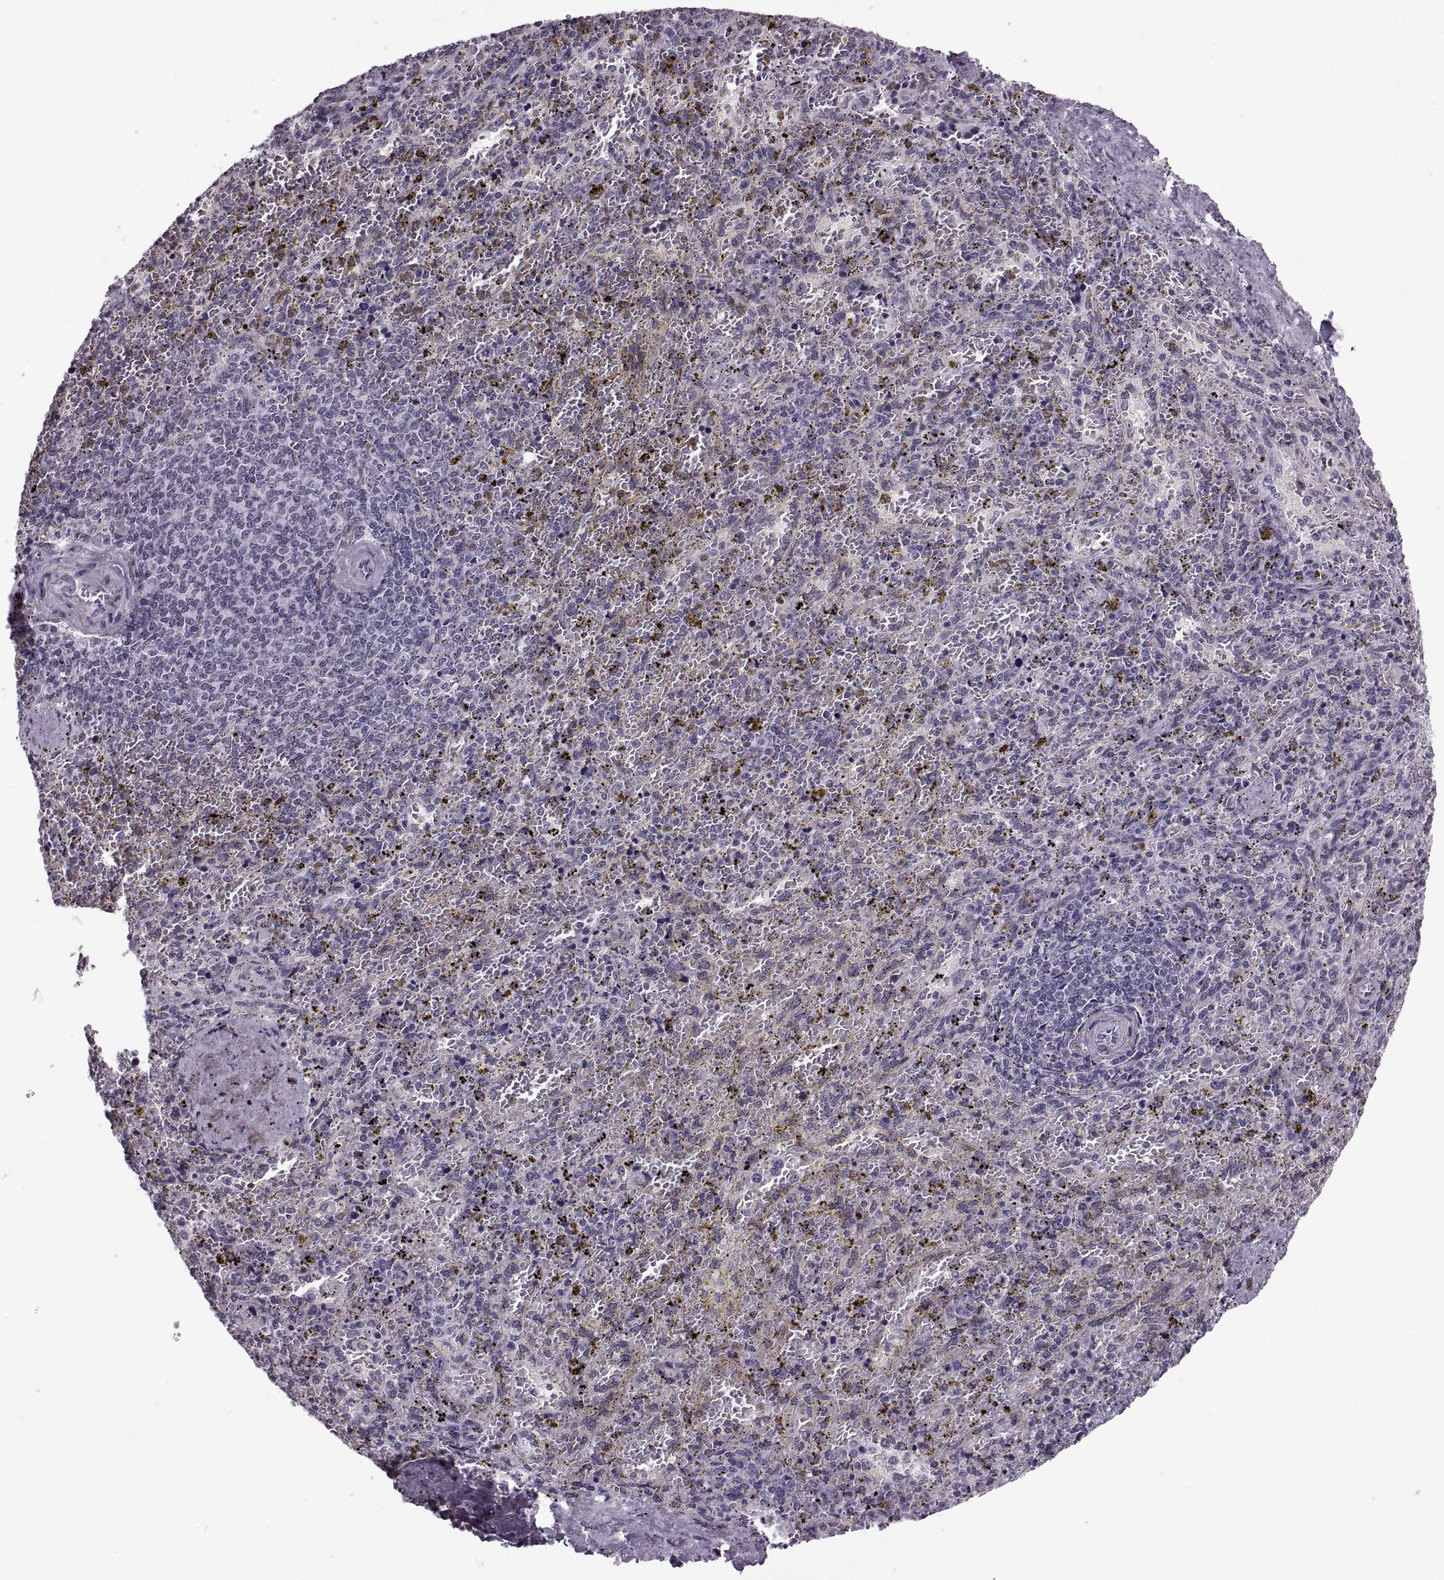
{"staining": {"intensity": "negative", "quantity": "none", "location": "none"}, "tissue": "spleen", "cell_type": "Cells in red pulp", "image_type": "normal", "snomed": [{"axis": "morphology", "description": "Normal tissue, NOS"}, {"axis": "topography", "description": "Spleen"}], "caption": "DAB immunohistochemical staining of benign spleen displays no significant positivity in cells in red pulp. The staining is performed using DAB (3,3'-diaminobenzidine) brown chromogen with nuclei counter-stained in using hematoxylin.", "gene": "PRSS37", "patient": {"sex": "female", "age": 50}}